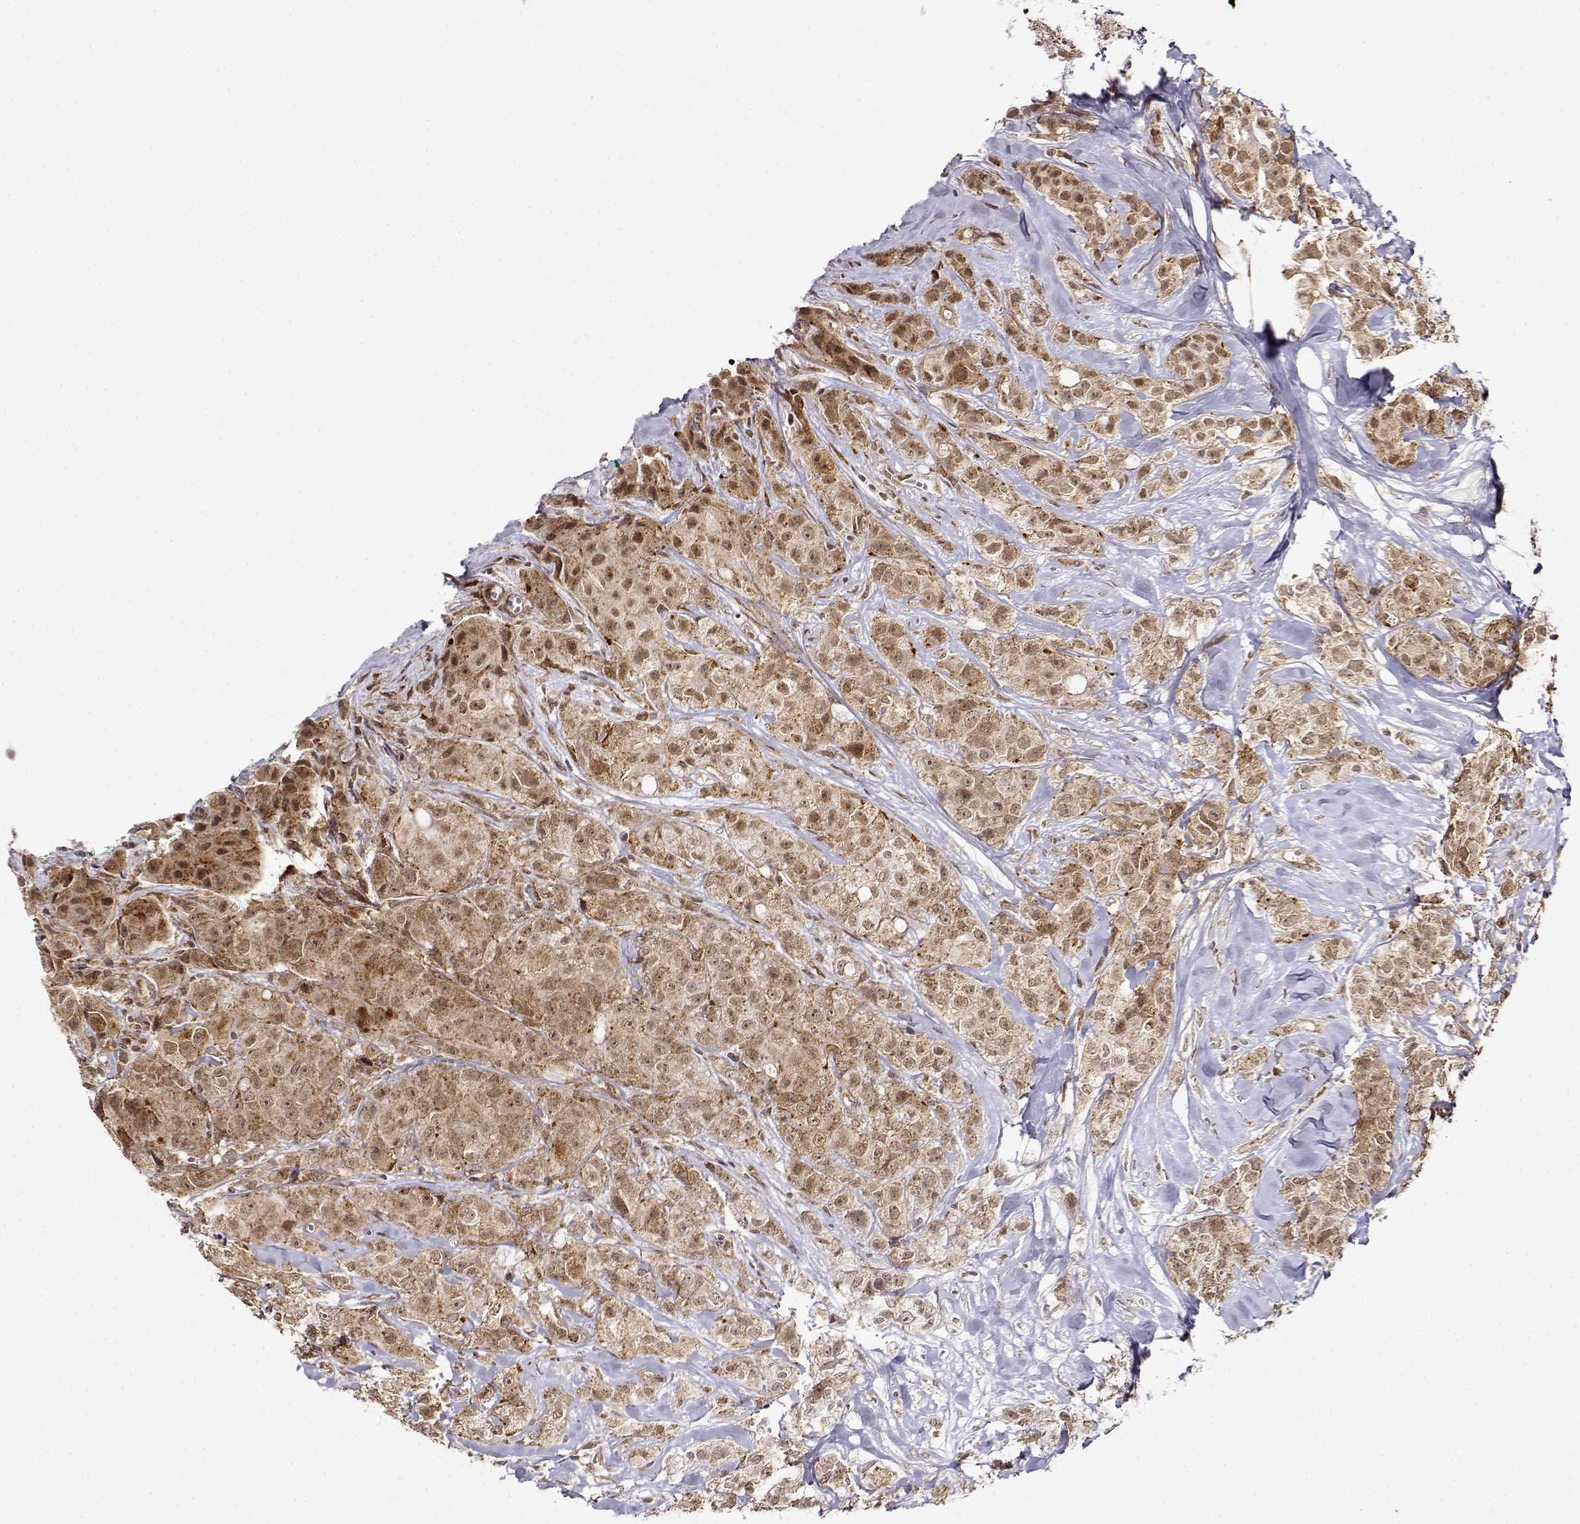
{"staining": {"intensity": "moderate", "quantity": ">75%", "location": "cytoplasmic/membranous,nuclear"}, "tissue": "breast cancer", "cell_type": "Tumor cells", "image_type": "cancer", "snomed": [{"axis": "morphology", "description": "Duct carcinoma"}, {"axis": "topography", "description": "Breast"}], "caption": "Human breast cancer stained with a brown dye exhibits moderate cytoplasmic/membranous and nuclear positive staining in about >75% of tumor cells.", "gene": "RNF13", "patient": {"sex": "female", "age": 43}}